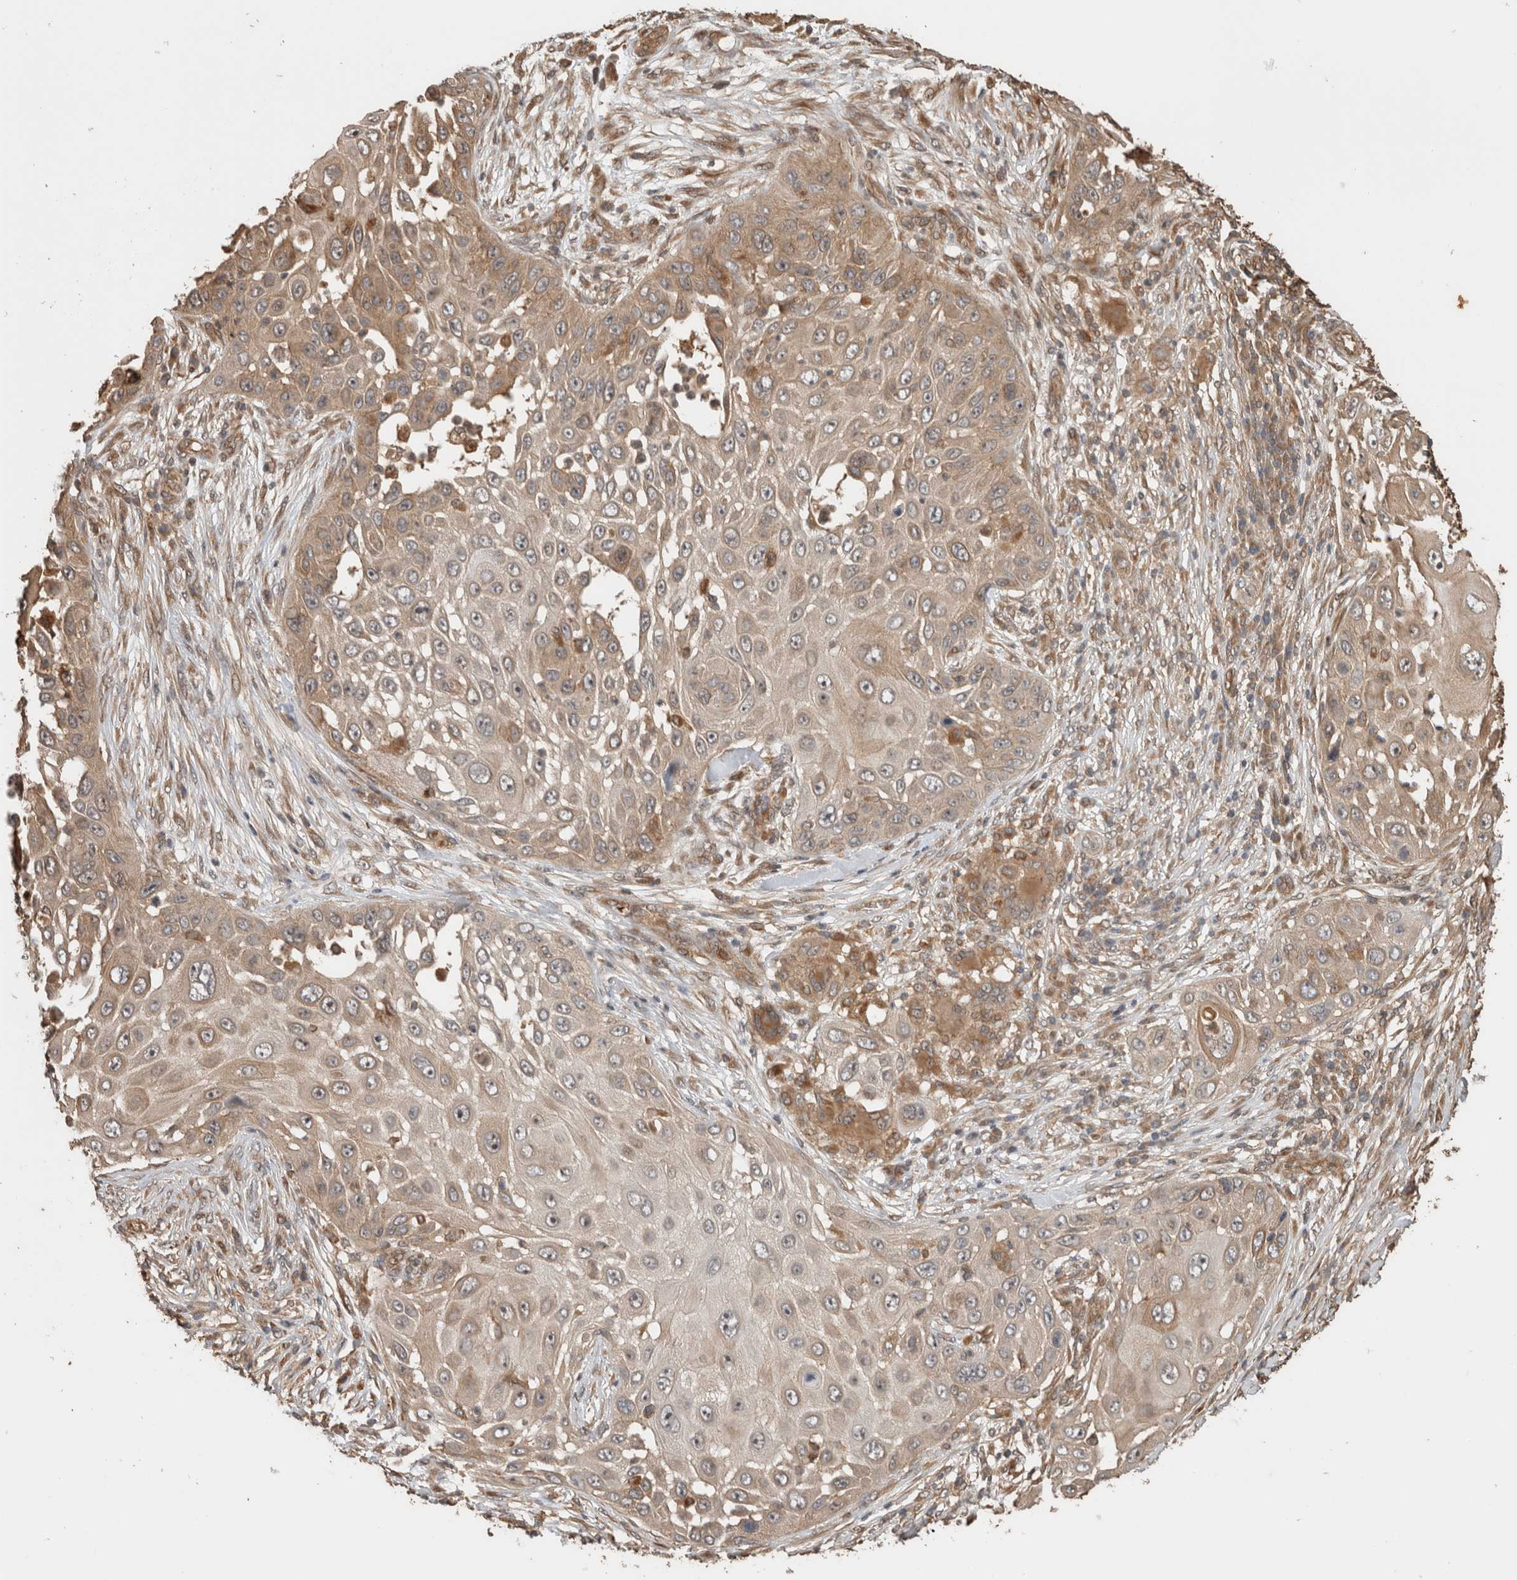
{"staining": {"intensity": "weak", "quantity": ">75%", "location": "cytoplasmic/membranous"}, "tissue": "skin cancer", "cell_type": "Tumor cells", "image_type": "cancer", "snomed": [{"axis": "morphology", "description": "Squamous cell carcinoma, NOS"}, {"axis": "topography", "description": "Skin"}], "caption": "There is low levels of weak cytoplasmic/membranous positivity in tumor cells of skin cancer (squamous cell carcinoma), as demonstrated by immunohistochemical staining (brown color).", "gene": "OTUD6B", "patient": {"sex": "female", "age": 44}}